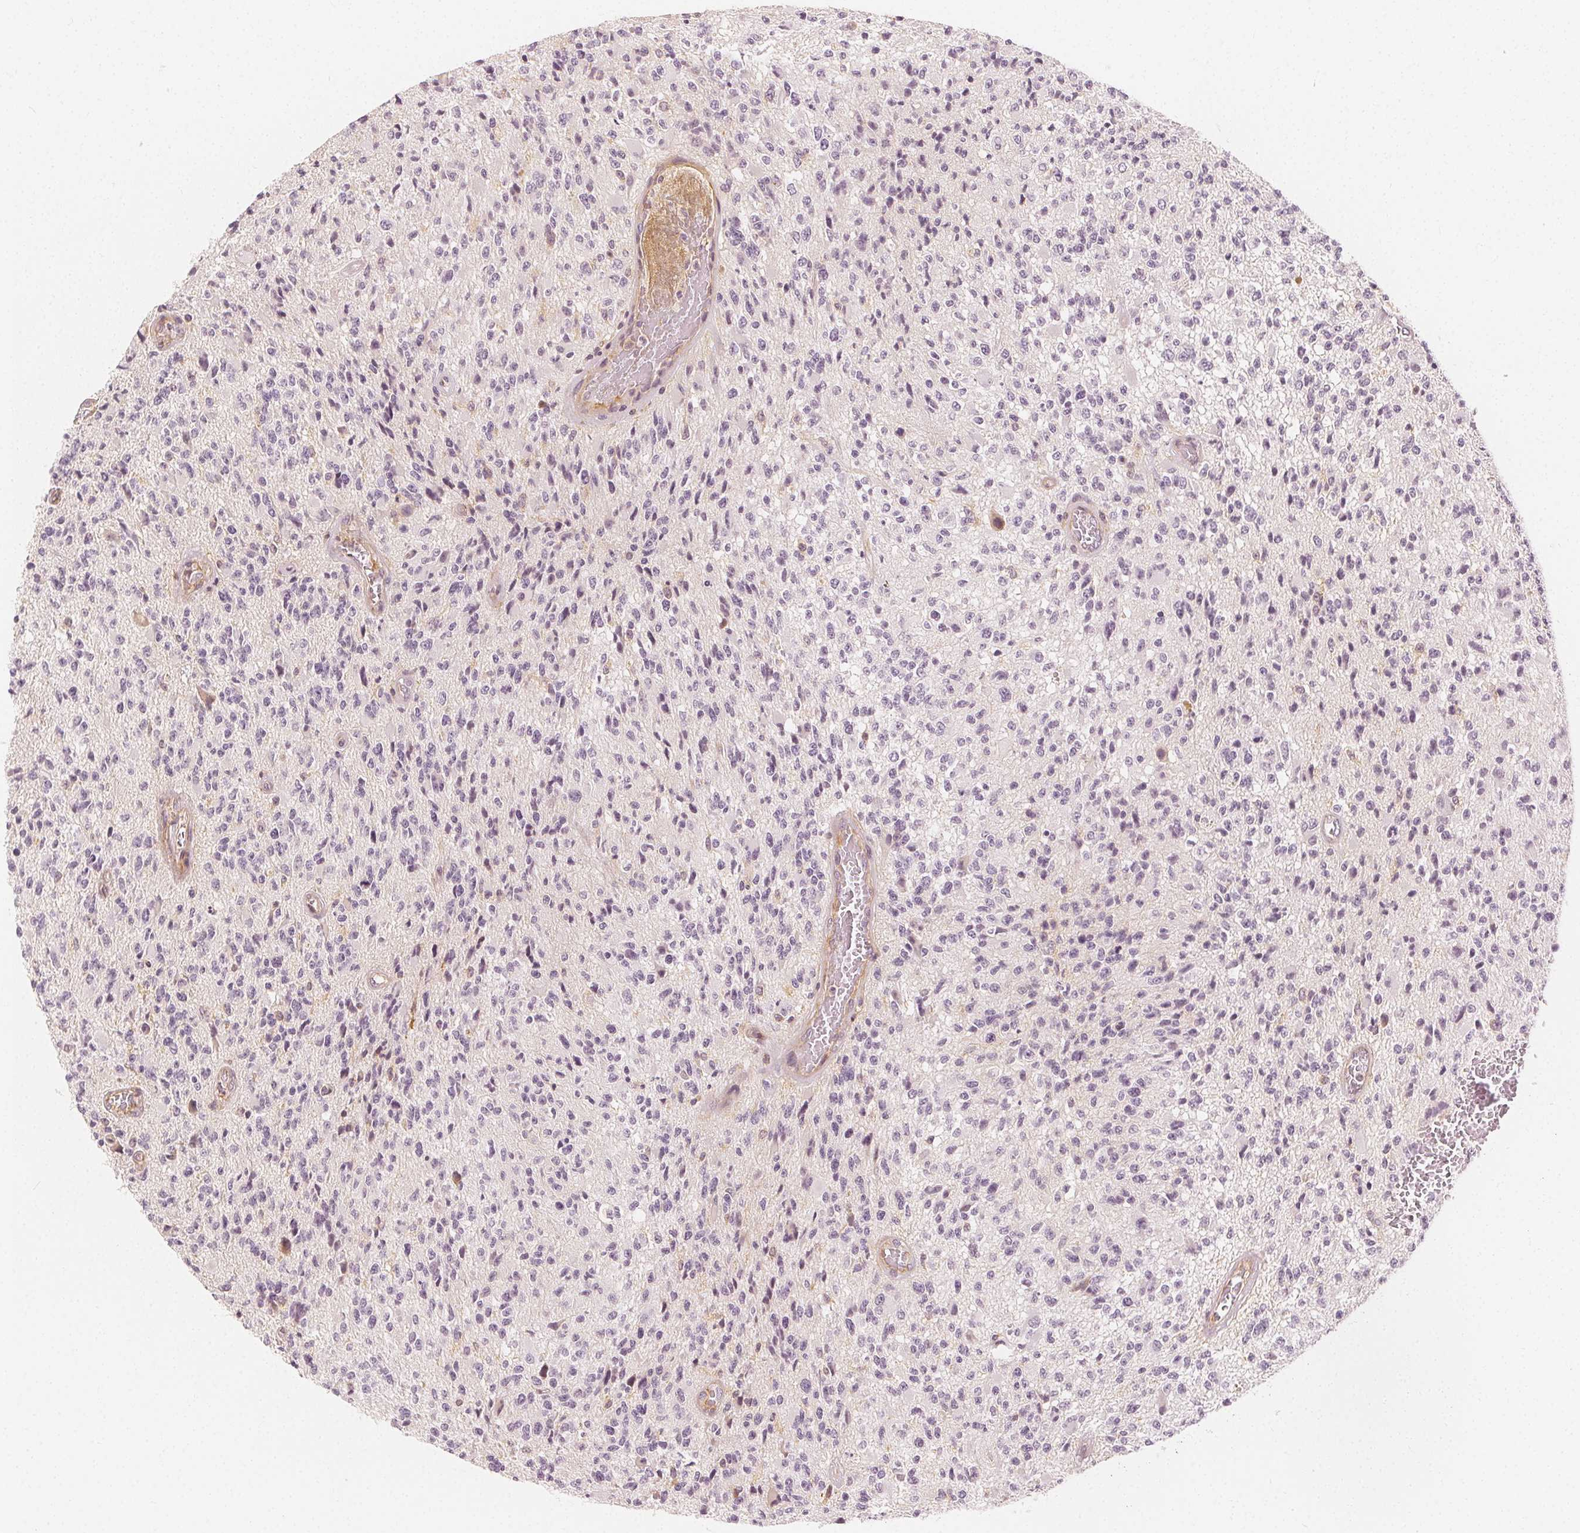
{"staining": {"intensity": "negative", "quantity": "none", "location": "none"}, "tissue": "glioma", "cell_type": "Tumor cells", "image_type": "cancer", "snomed": [{"axis": "morphology", "description": "Glioma, malignant, High grade"}, {"axis": "topography", "description": "Brain"}], "caption": "This is an immunohistochemistry histopathology image of human glioma. There is no positivity in tumor cells.", "gene": "ARHGAP26", "patient": {"sex": "female", "age": 63}}